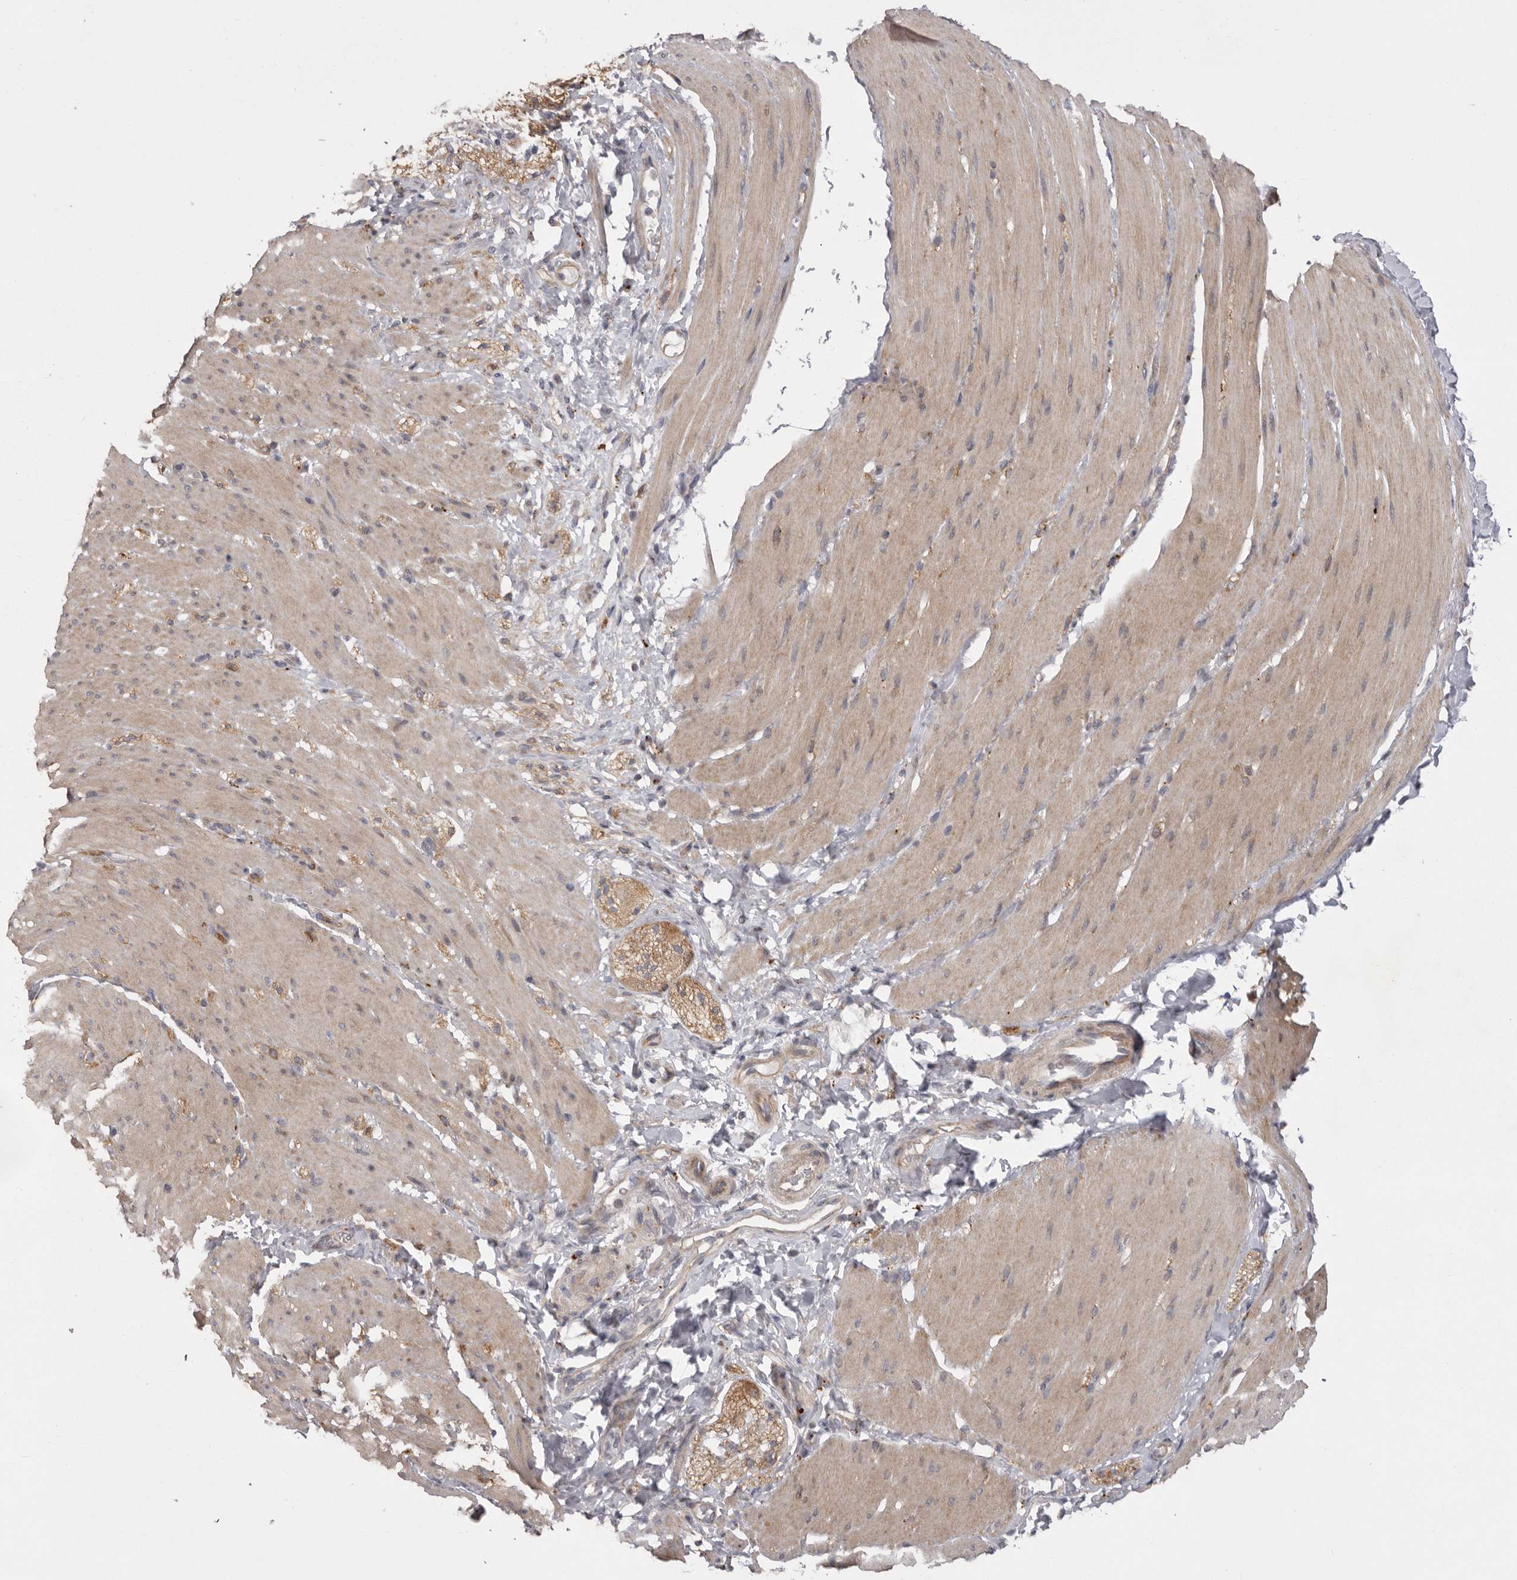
{"staining": {"intensity": "weak", "quantity": "25%-75%", "location": "cytoplasmic/membranous"}, "tissue": "smooth muscle", "cell_type": "Smooth muscle cells", "image_type": "normal", "snomed": [{"axis": "morphology", "description": "Normal tissue, NOS"}, {"axis": "topography", "description": "Smooth muscle"}, {"axis": "topography", "description": "Small intestine"}], "caption": "Normal smooth muscle was stained to show a protein in brown. There is low levels of weak cytoplasmic/membranous staining in approximately 25%-75% of smooth muscle cells. The staining was performed using DAB to visualize the protein expression in brown, while the nuclei were stained in blue with hematoxylin (Magnification: 20x).", "gene": "WDR47", "patient": {"sex": "female", "age": 84}}